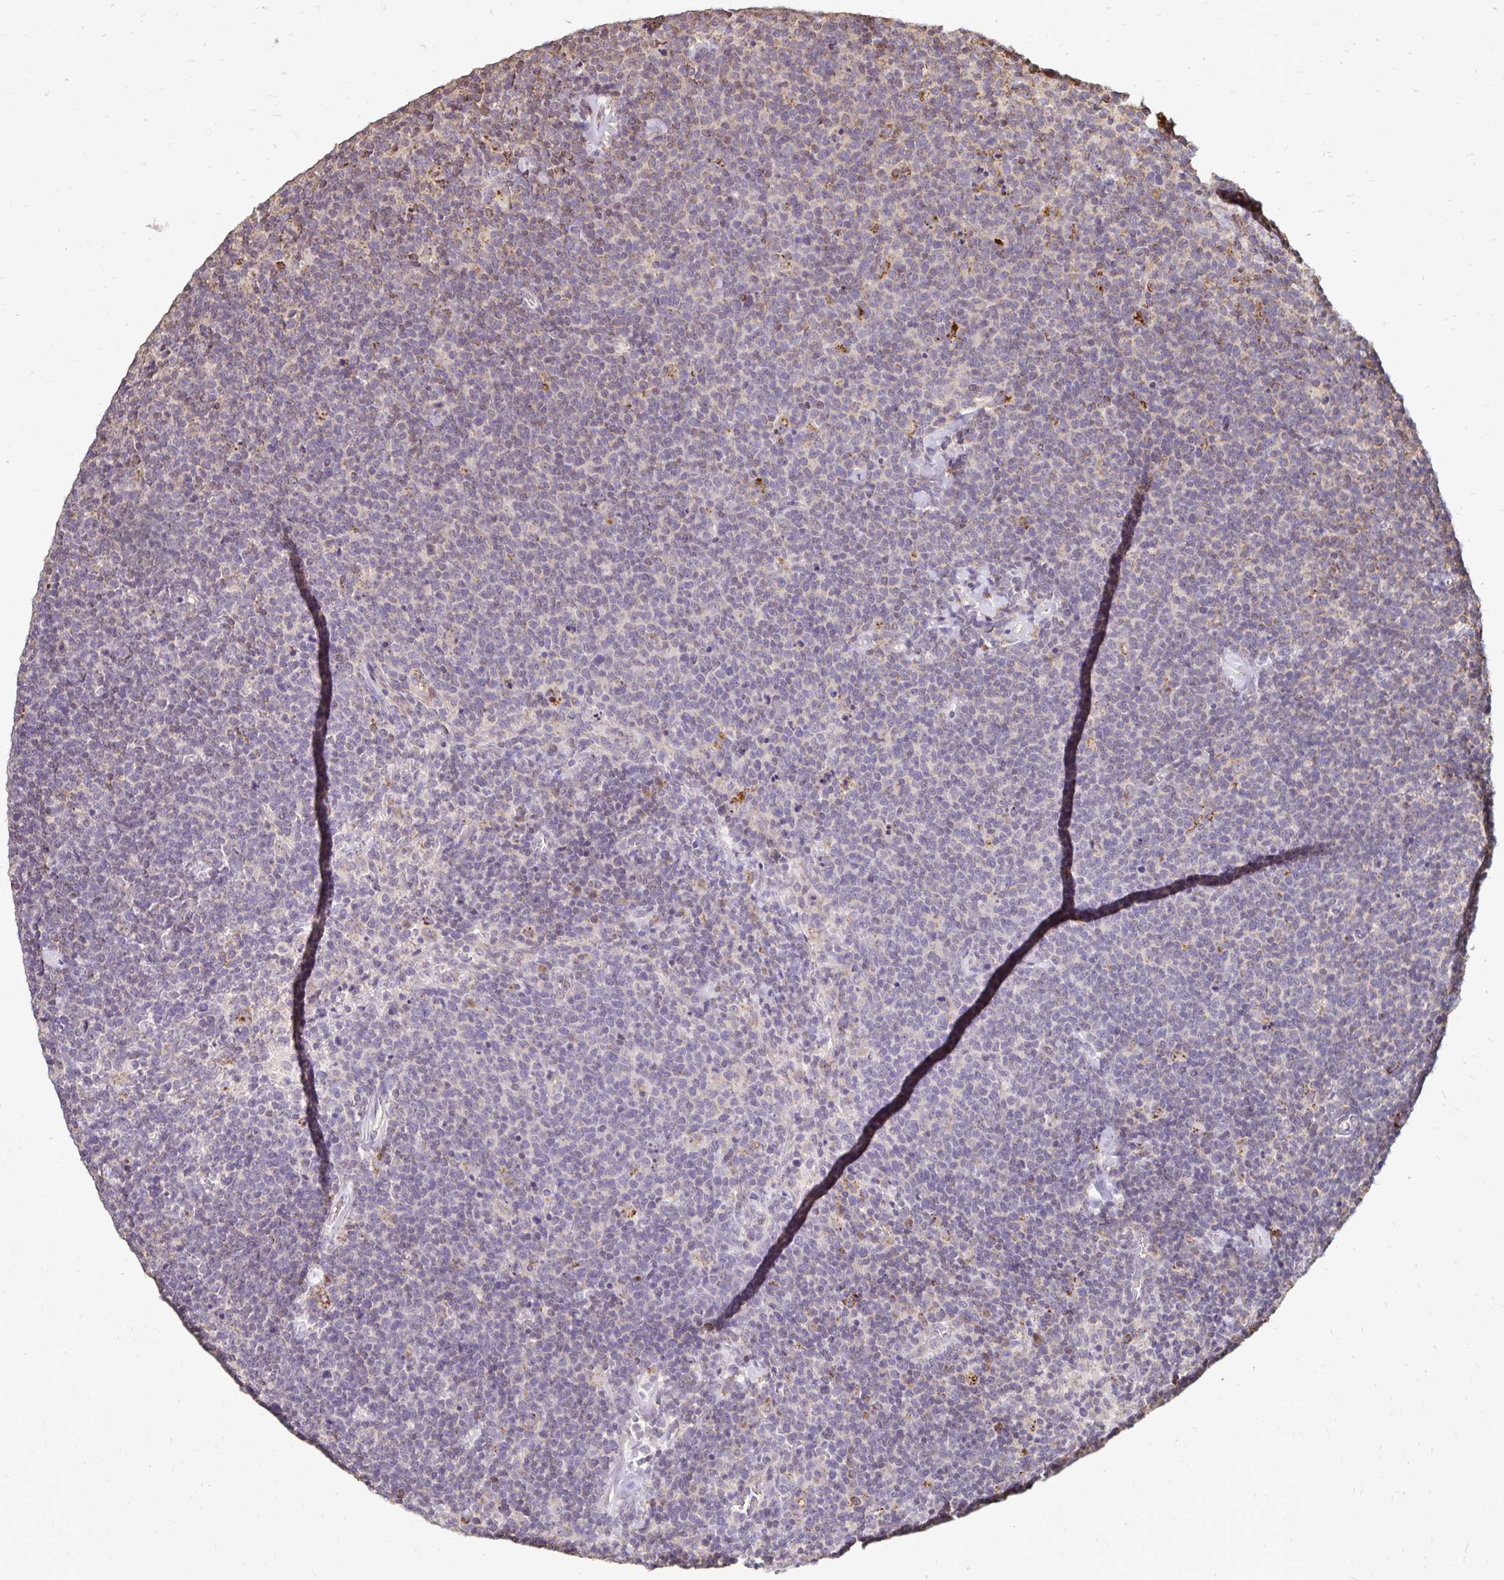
{"staining": {"intensity": "negative", "quantity": "none", "location": "none"}, "tissue": "lymphoma", "cell_type": "Tumor cells", "image_type": "cancer", "snomed": [{"axis": "morphology", "description": "Malignant lymphoma, non-Hodgkin's type, High grade"}, {"axis": "topography", "description": "Lymph node"}], "caption": "The micrograph shows no significant positivity in tumor cells of lymphoma.", "gene": "EMC10", "patient": {"sex": "male", "age": 61}}